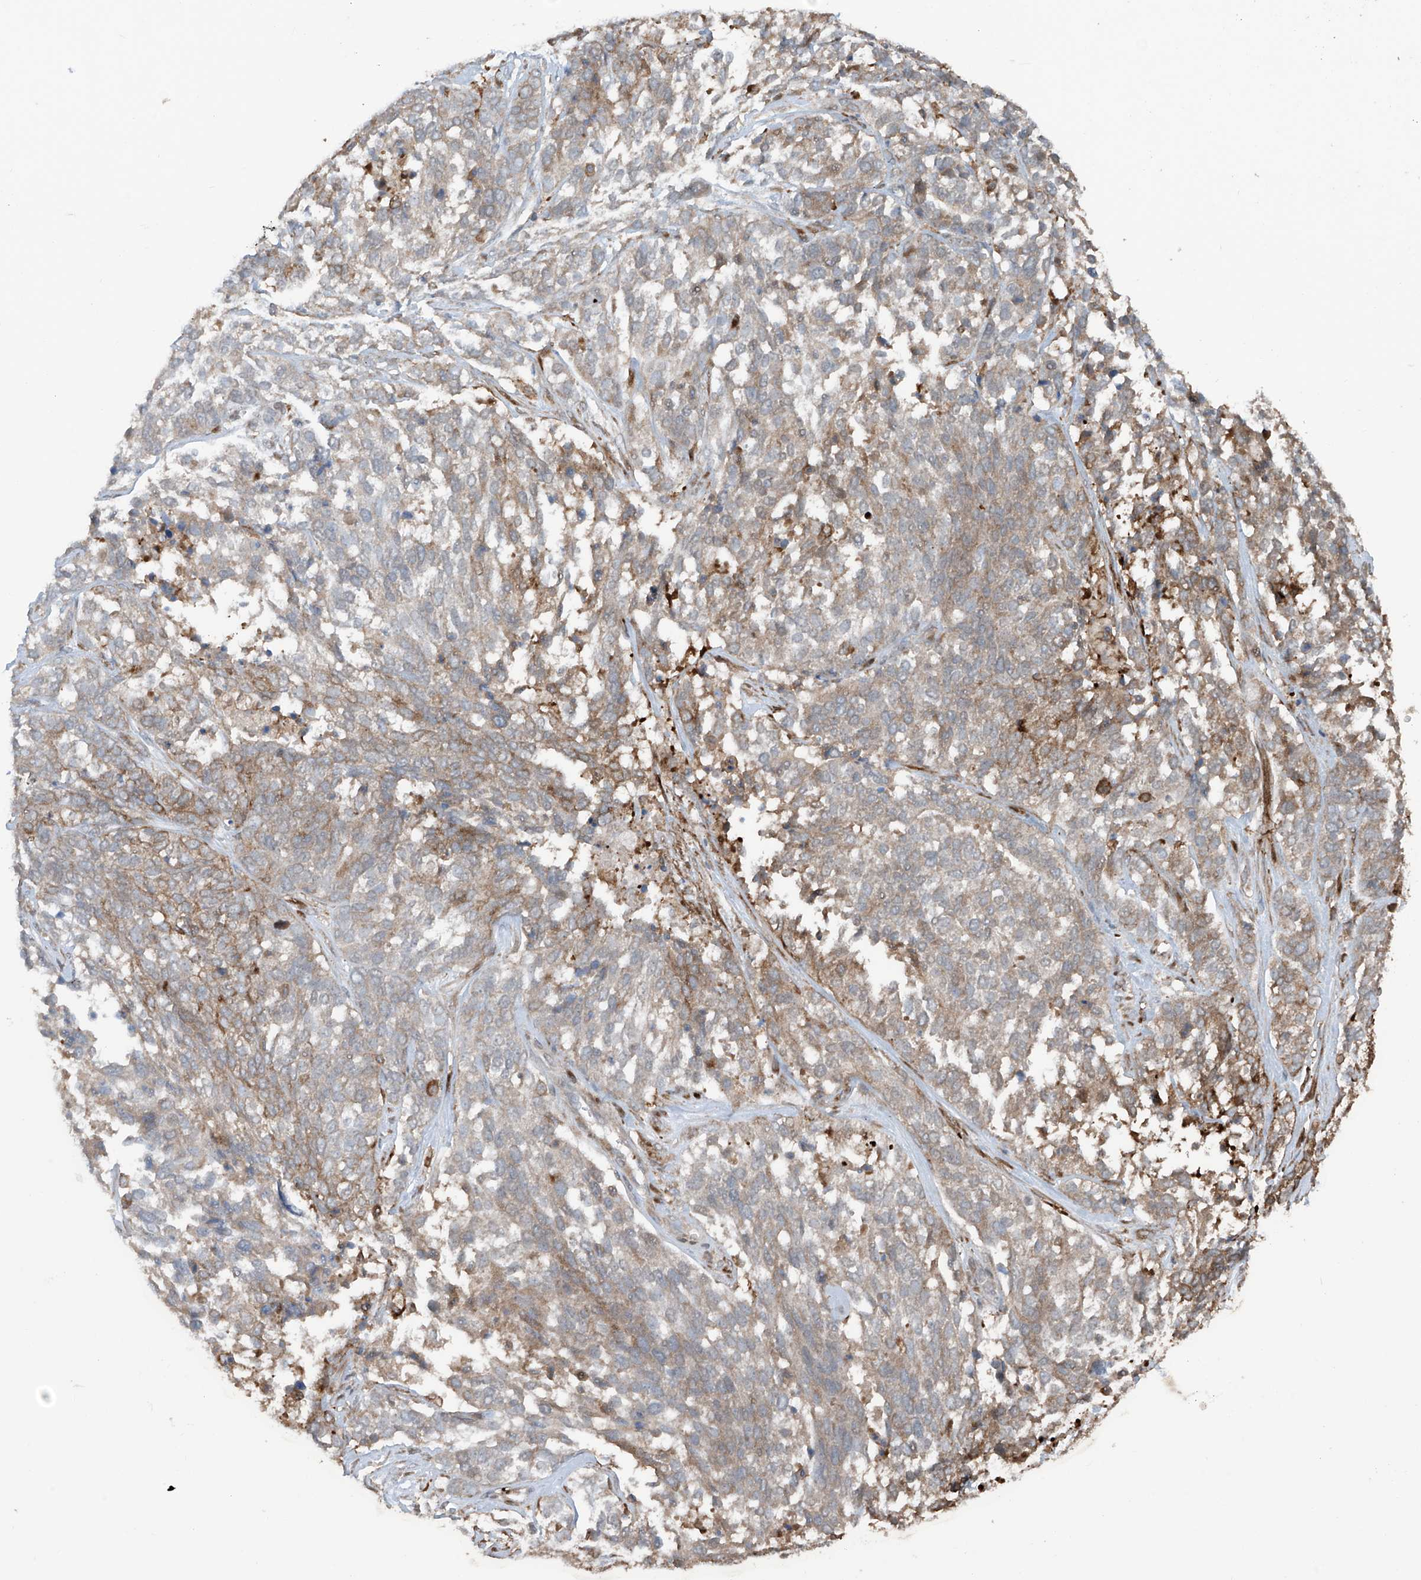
{"staining": {"intensity": "weak", "quantity": ">75%", "location": "cytoplasmic/membranous"}, "tissue": "ovarian cancer", "cell_type": "Tumor cells", "image_type": "cancer", "snomed": [{"axis": "morphology", "description": "Cystadenocarcinoma, serous, NOS"}, {"axis": "topography", "description": "Ovary"}], "caption": "Approximately >75% of tumor cells in human ovarian cancer (serous cystadenocarcinoma) exhibit weak cytoplasmic/membranous protein positivity as visualized by brown immunohistochemical staining.", "gene": "SAMD3", "patient": {"sex": "female", "age": 44}}